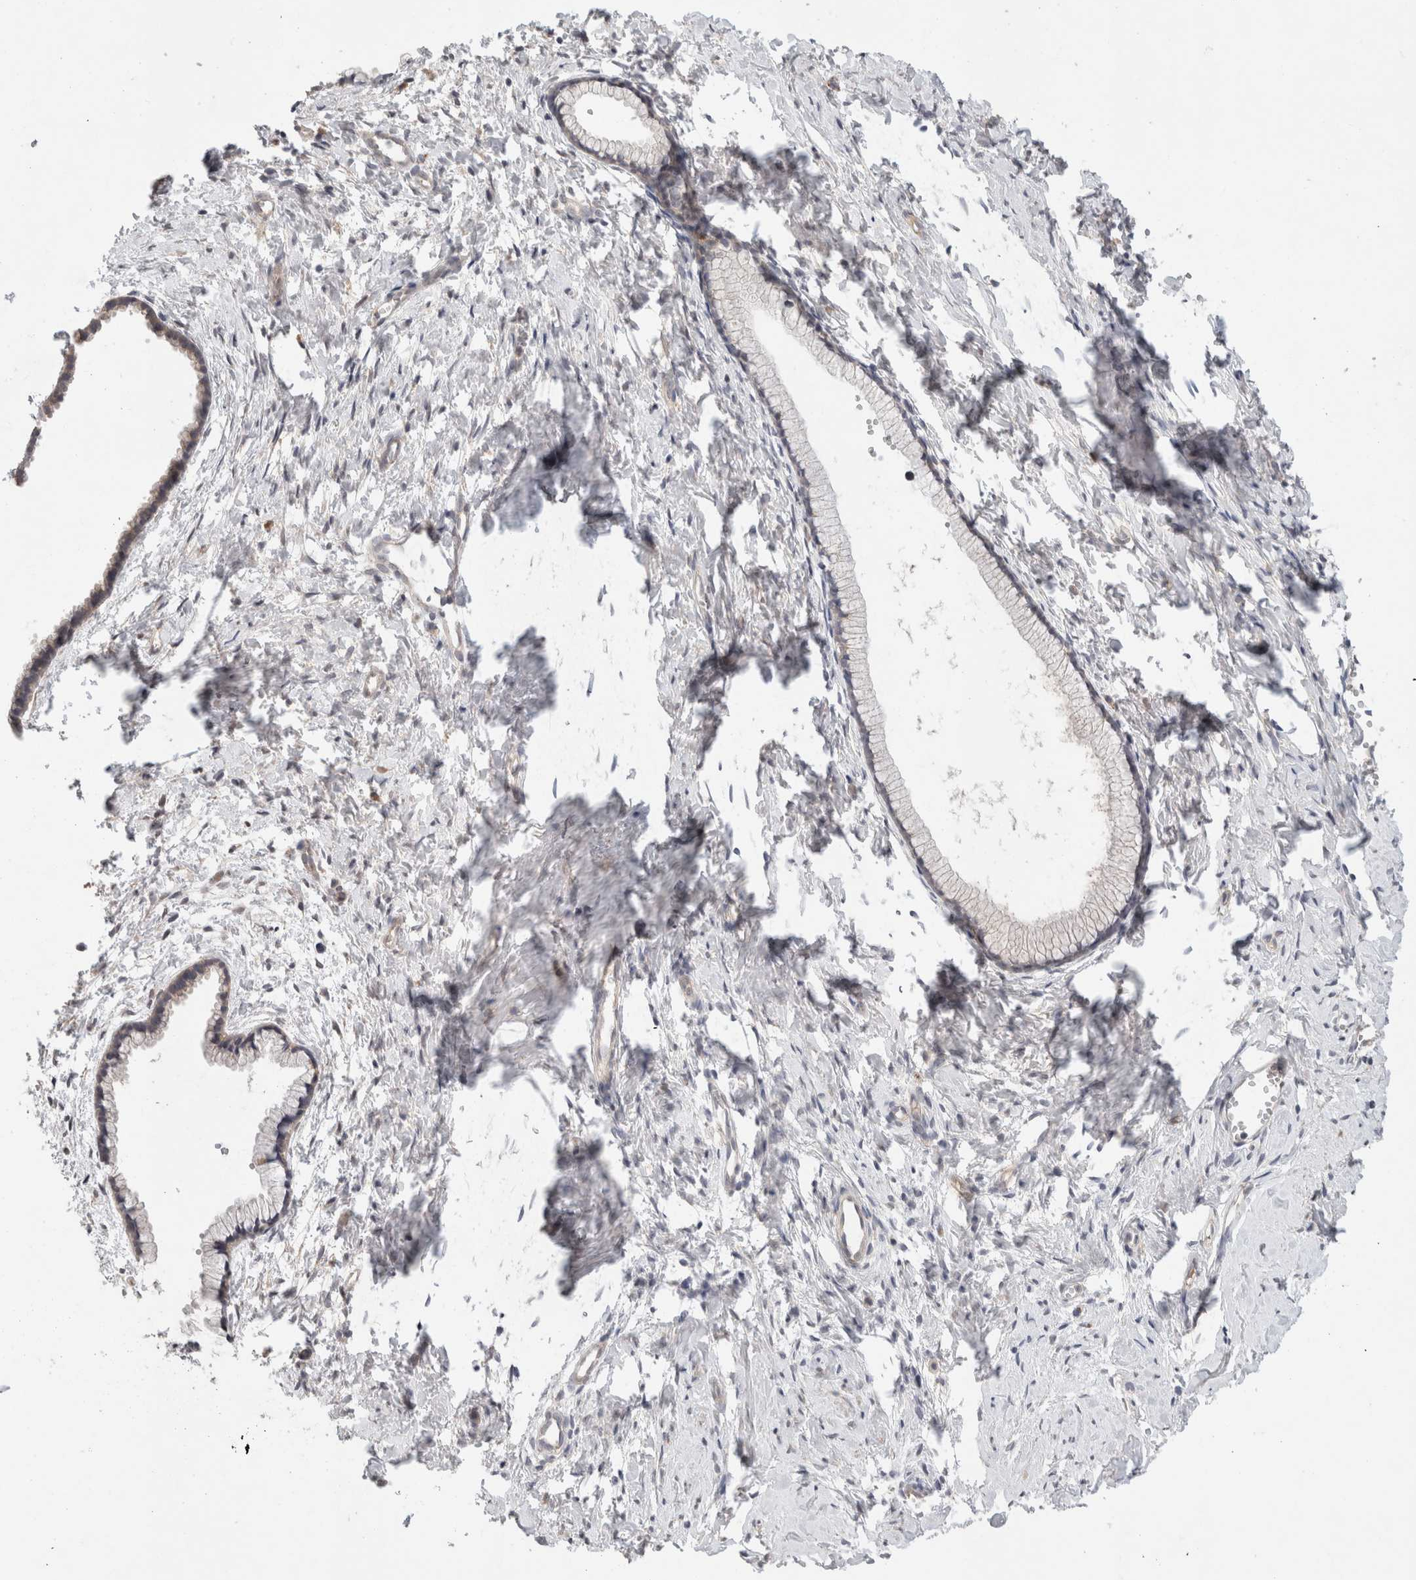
{"staining": {"intensity": "negative", "quantity": "none", "location": "none"}, "tissue": "cervix", "cell_type": "Glandular cells", "image_type": "normal", "snomed": [{"axis": "morphology", "description": "Normal tissue, NOS"}, {"axis": "topography", "description": "Cervix"}], "caption": "An IHC photomicrograph of benign cervix is shown. There is no staining in glandular cells of cervix. Nuclei are stained in blue.", "gene": "SGK1", "patient": {"sex": "female", "age": 75}}